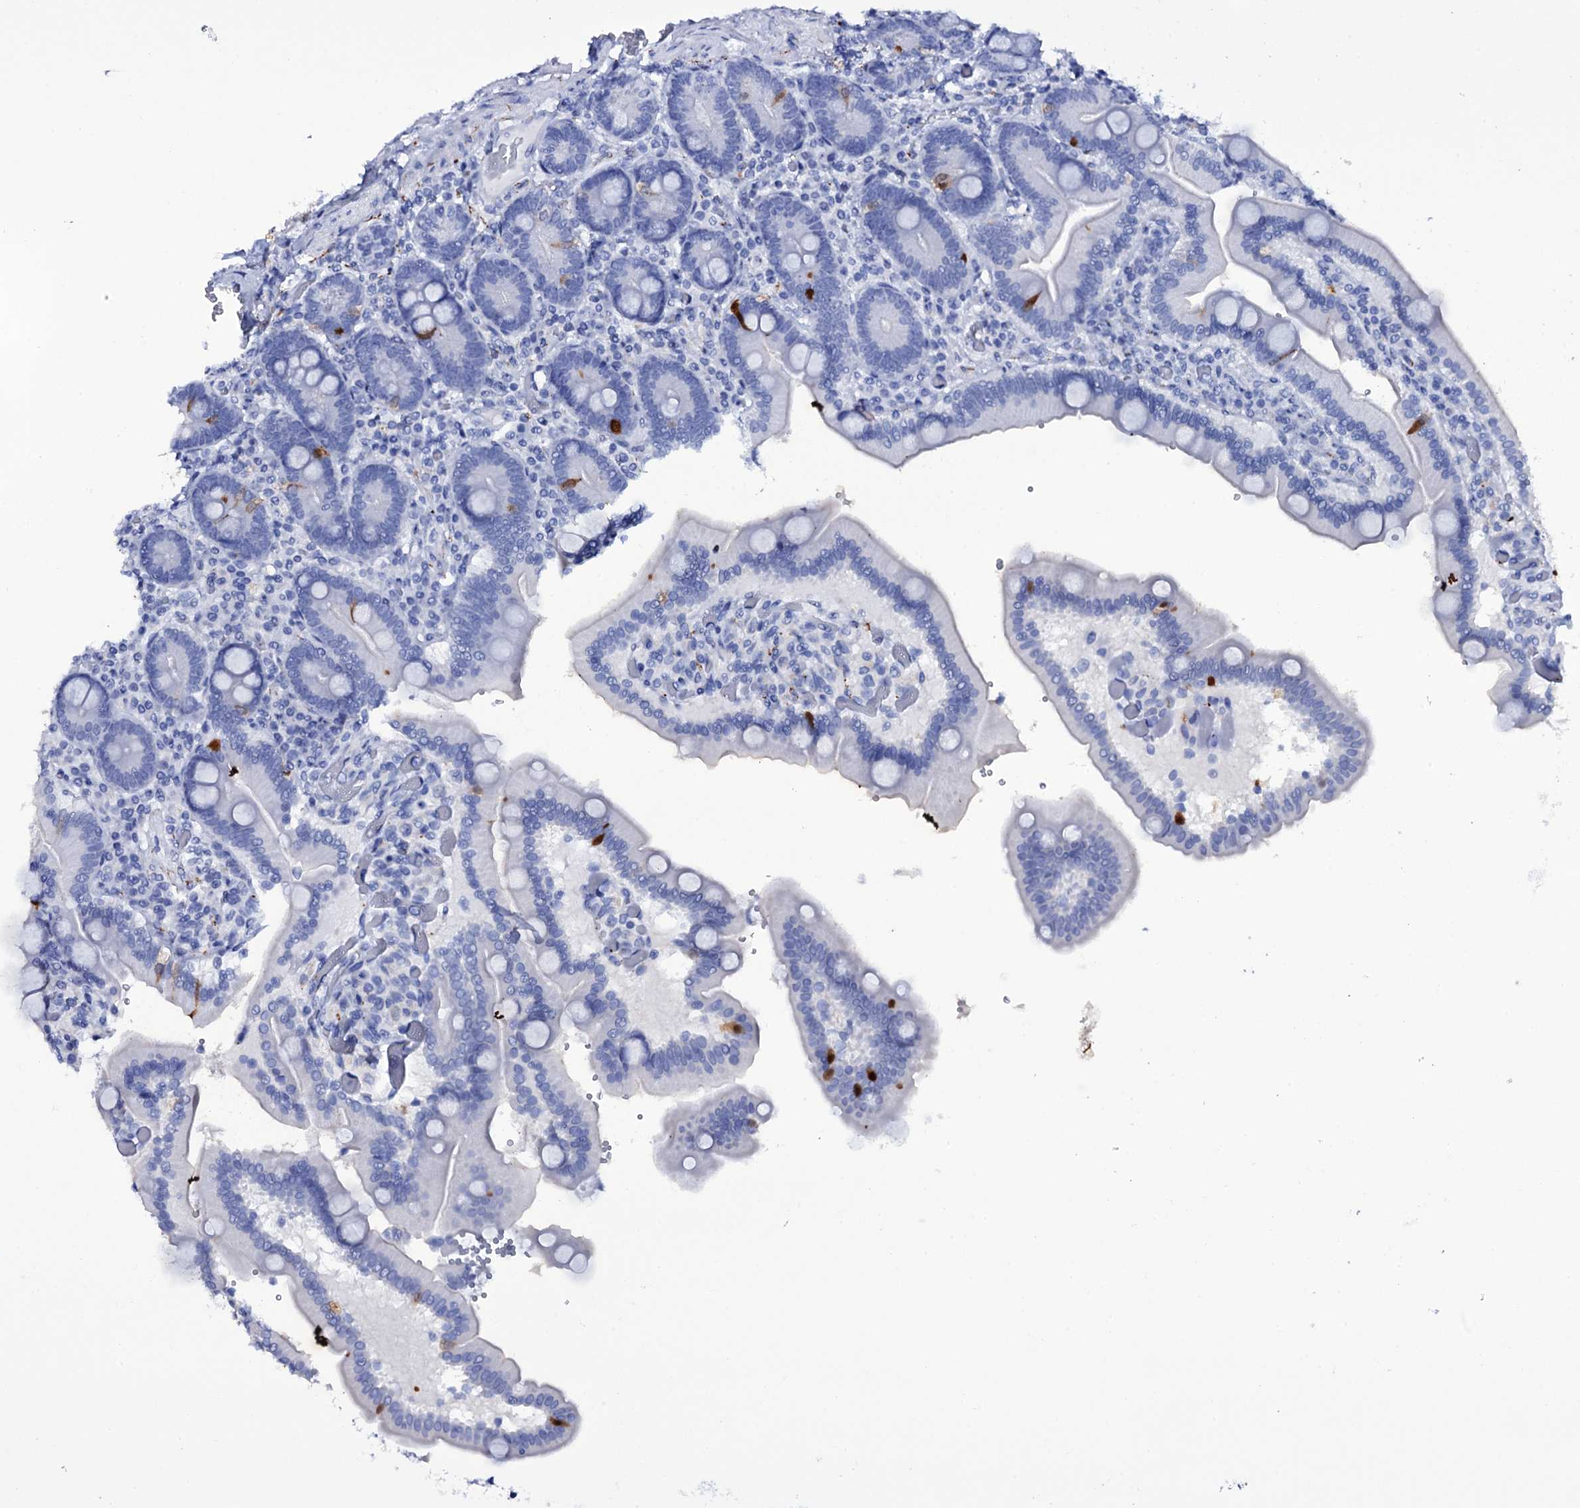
{"staining": {"intensity": "moderate", "quantity": "<25%", "location": "cytoplasmic/membranous"}, "tissue": "duodenum", "cell_type": "Glandular cells", "image_type": "normal", "snomed": [{"axis": "morphology", "description": "Normal tissue, NOS"}, {"axis": "topography", "description": "Duodenum"}], "caption": "Immunohistochemistry (IHC) photomicrograph of normal human duodenum stained for a protein (brown), which shows low levels of moderate cytoplasmic/membranous positivity in about <25% of glandular cells.", "gene": "ITPRID2", "patient": {"sex": "female", "age": 62}}